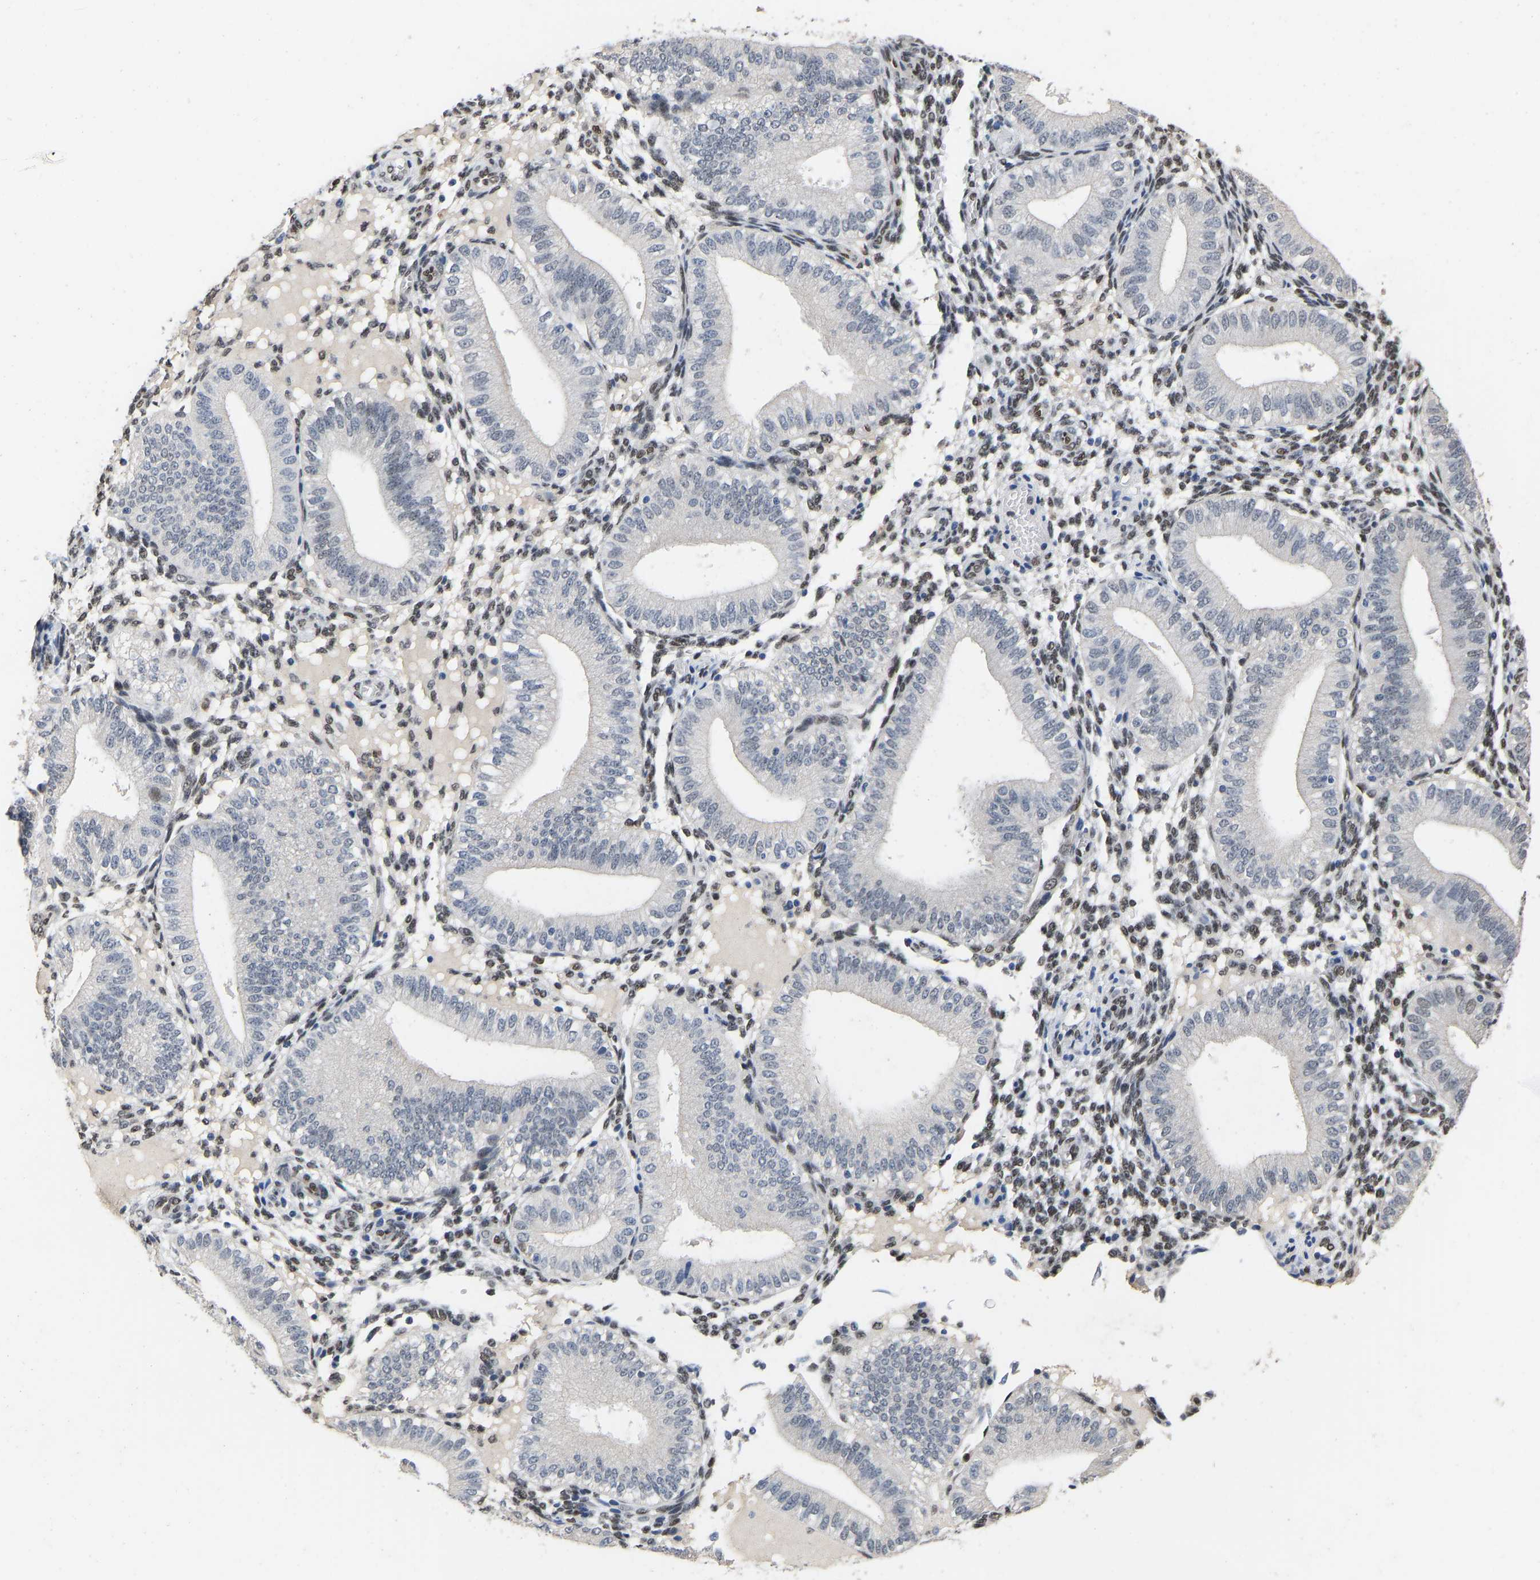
{"staining": {"intensity": "moderate", "quantity": ">75%", "location": "nuclear"}, "tissue": "endometrium", "cell_type": "Cells in endometrial stroma", "image_type": "normal", "snomed": [{"axis": "morphology", "description": "Normal tissue, NOS"}, {"axis": "topography", "description": "Endometrium"}], "caption": "The immunohistochemical stain labels moderate nuclear staining in cells in endometrial stroma of unremarkable endometrium. The staining was performed using DAB, with brown indicating positive protein expression. Nuclei are stained blue with hematoxylin.", "gene": "QKI", "patient": {"sex": "female", "age": 39}}